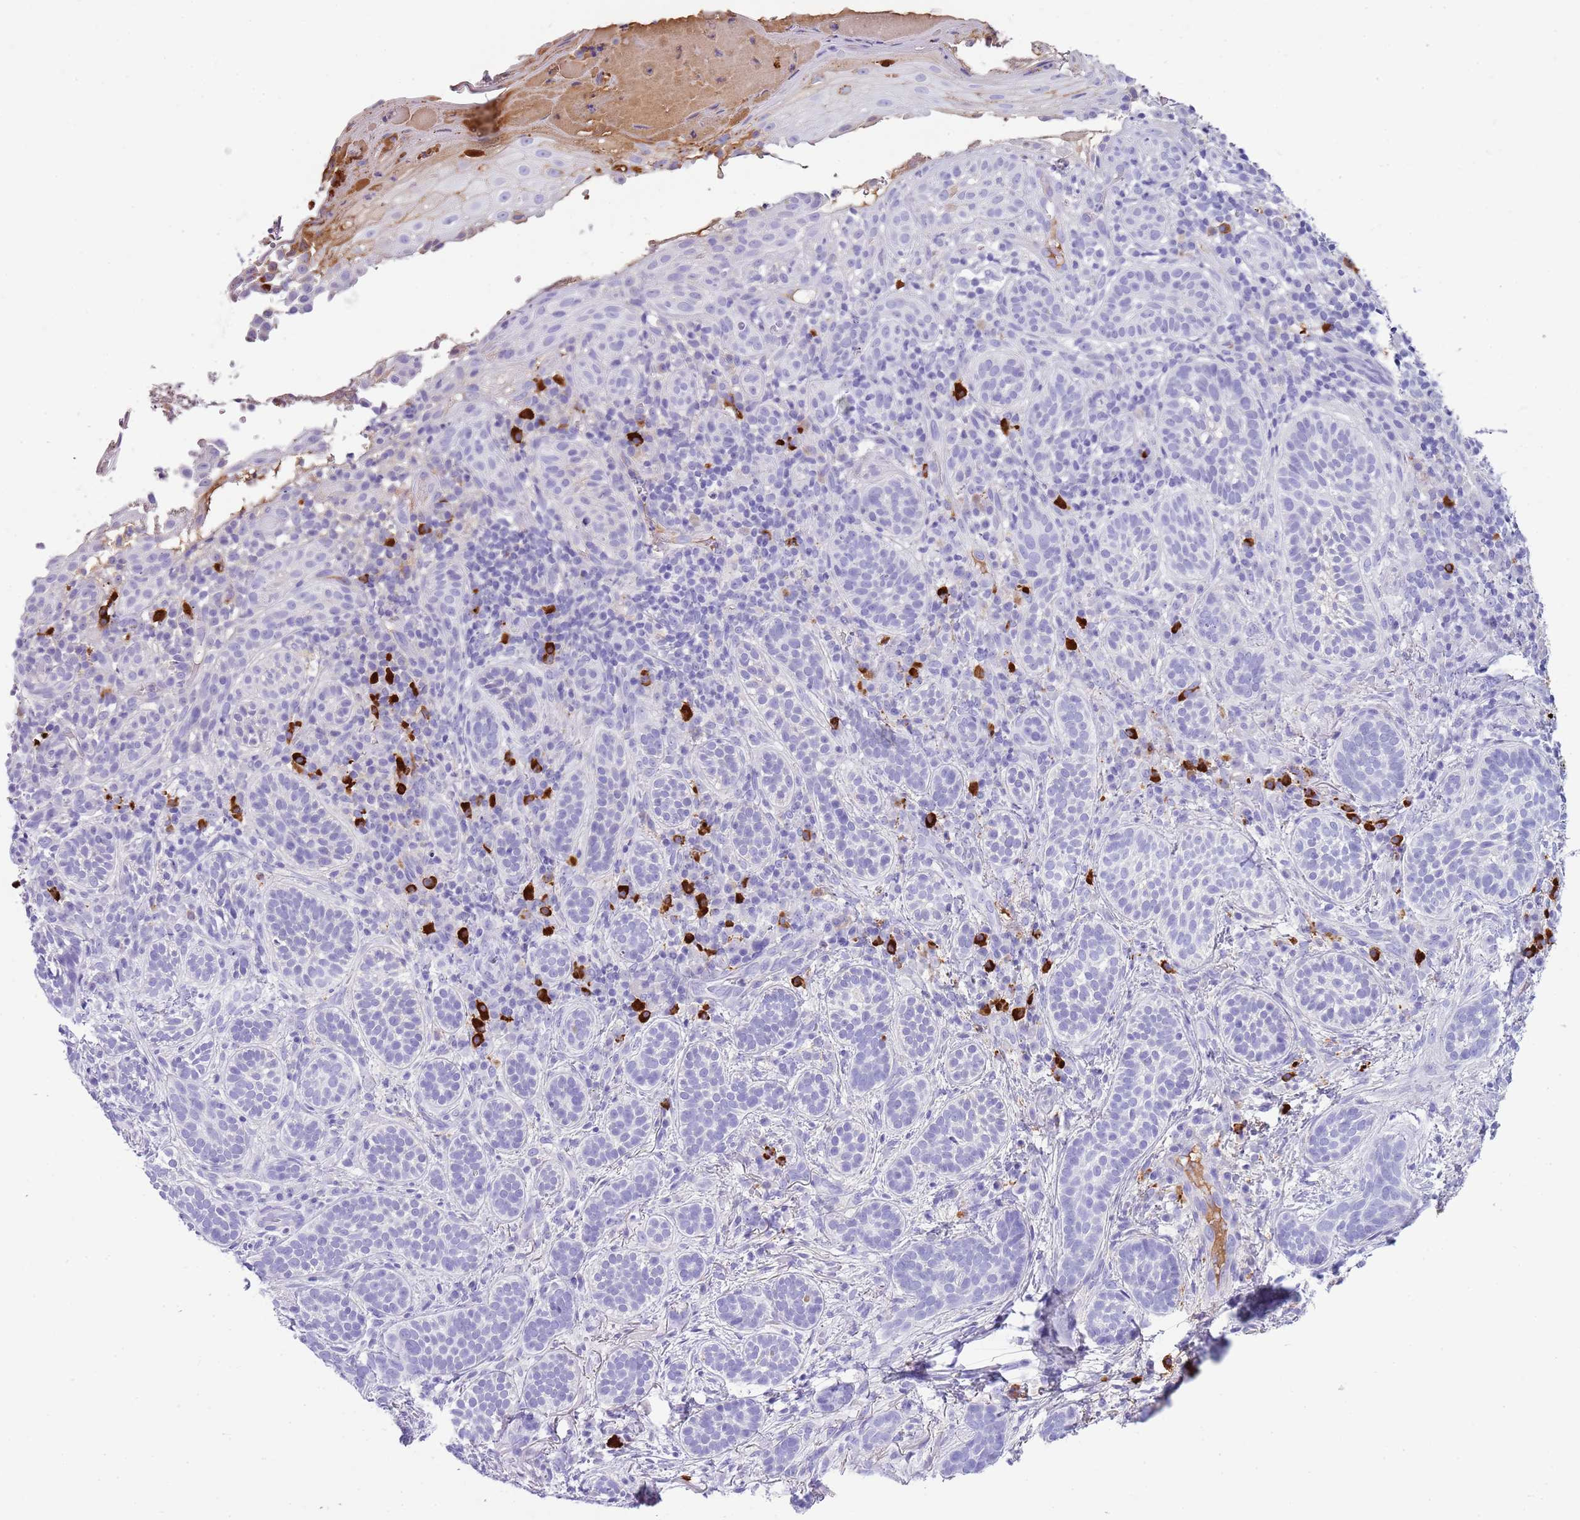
{"staining": {"intensity": "negative", "quantity": "none", "location": "none"}, "tissue": "skin cancer", "cell_type": "Tumor cells", "image_type": "cancer", "snomed": [{"axis": "morphology", "description": "Basal cell carcinoma"}, {"axis": "topography", "description": "Skin"}], "caption": "Protein analysis of skin basal cell carcinoma exhibits no significant staining in tumor cells.", "gene": "IGKV3D-11", "patient": {"sex": "male", "age": 71}}